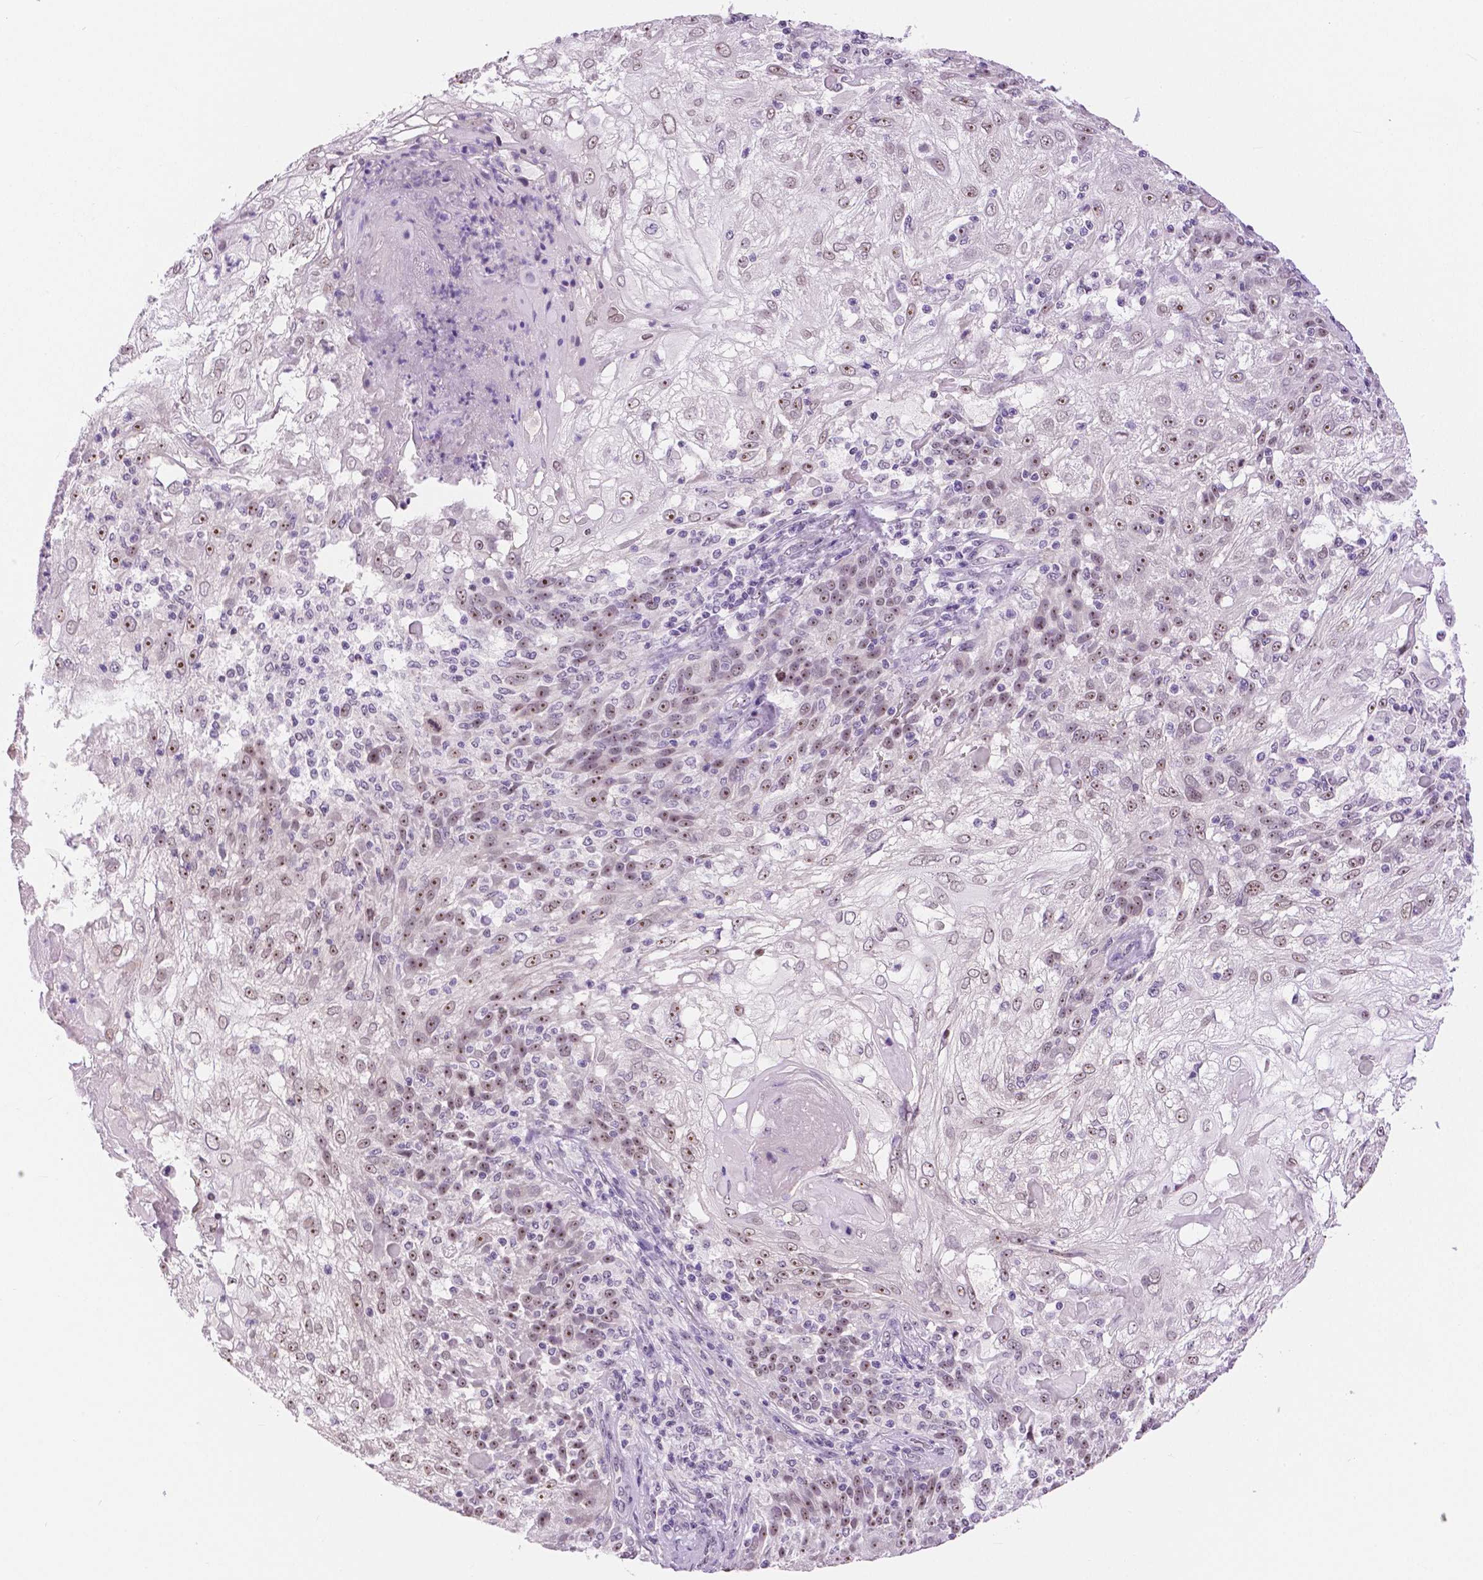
{"staining": {"intensity": "moderate", "quantity": ">75%", "location": "nuclear"}, "tissue": "skin cancer", "cell_type": "Tumor cells", "image_type": "cancer", "snomed": [{"axis": "morphology", "description": "Normal tissue, NOS"}, {"axis": "morphology", "description": "Squamous cell carcinoma, NOS"}, {"axis": "topography", "description": "Skin"}], "caption": "Skin cancer stained with DAB (3,3'-diaminobenzidine) immunohistochemistry (IHC) shows medium levels of moderate nuclear positivity in approximately >75% of tumor cells.", "gene": "NHP2", "patient": {"sex": "female", "age": 83}}